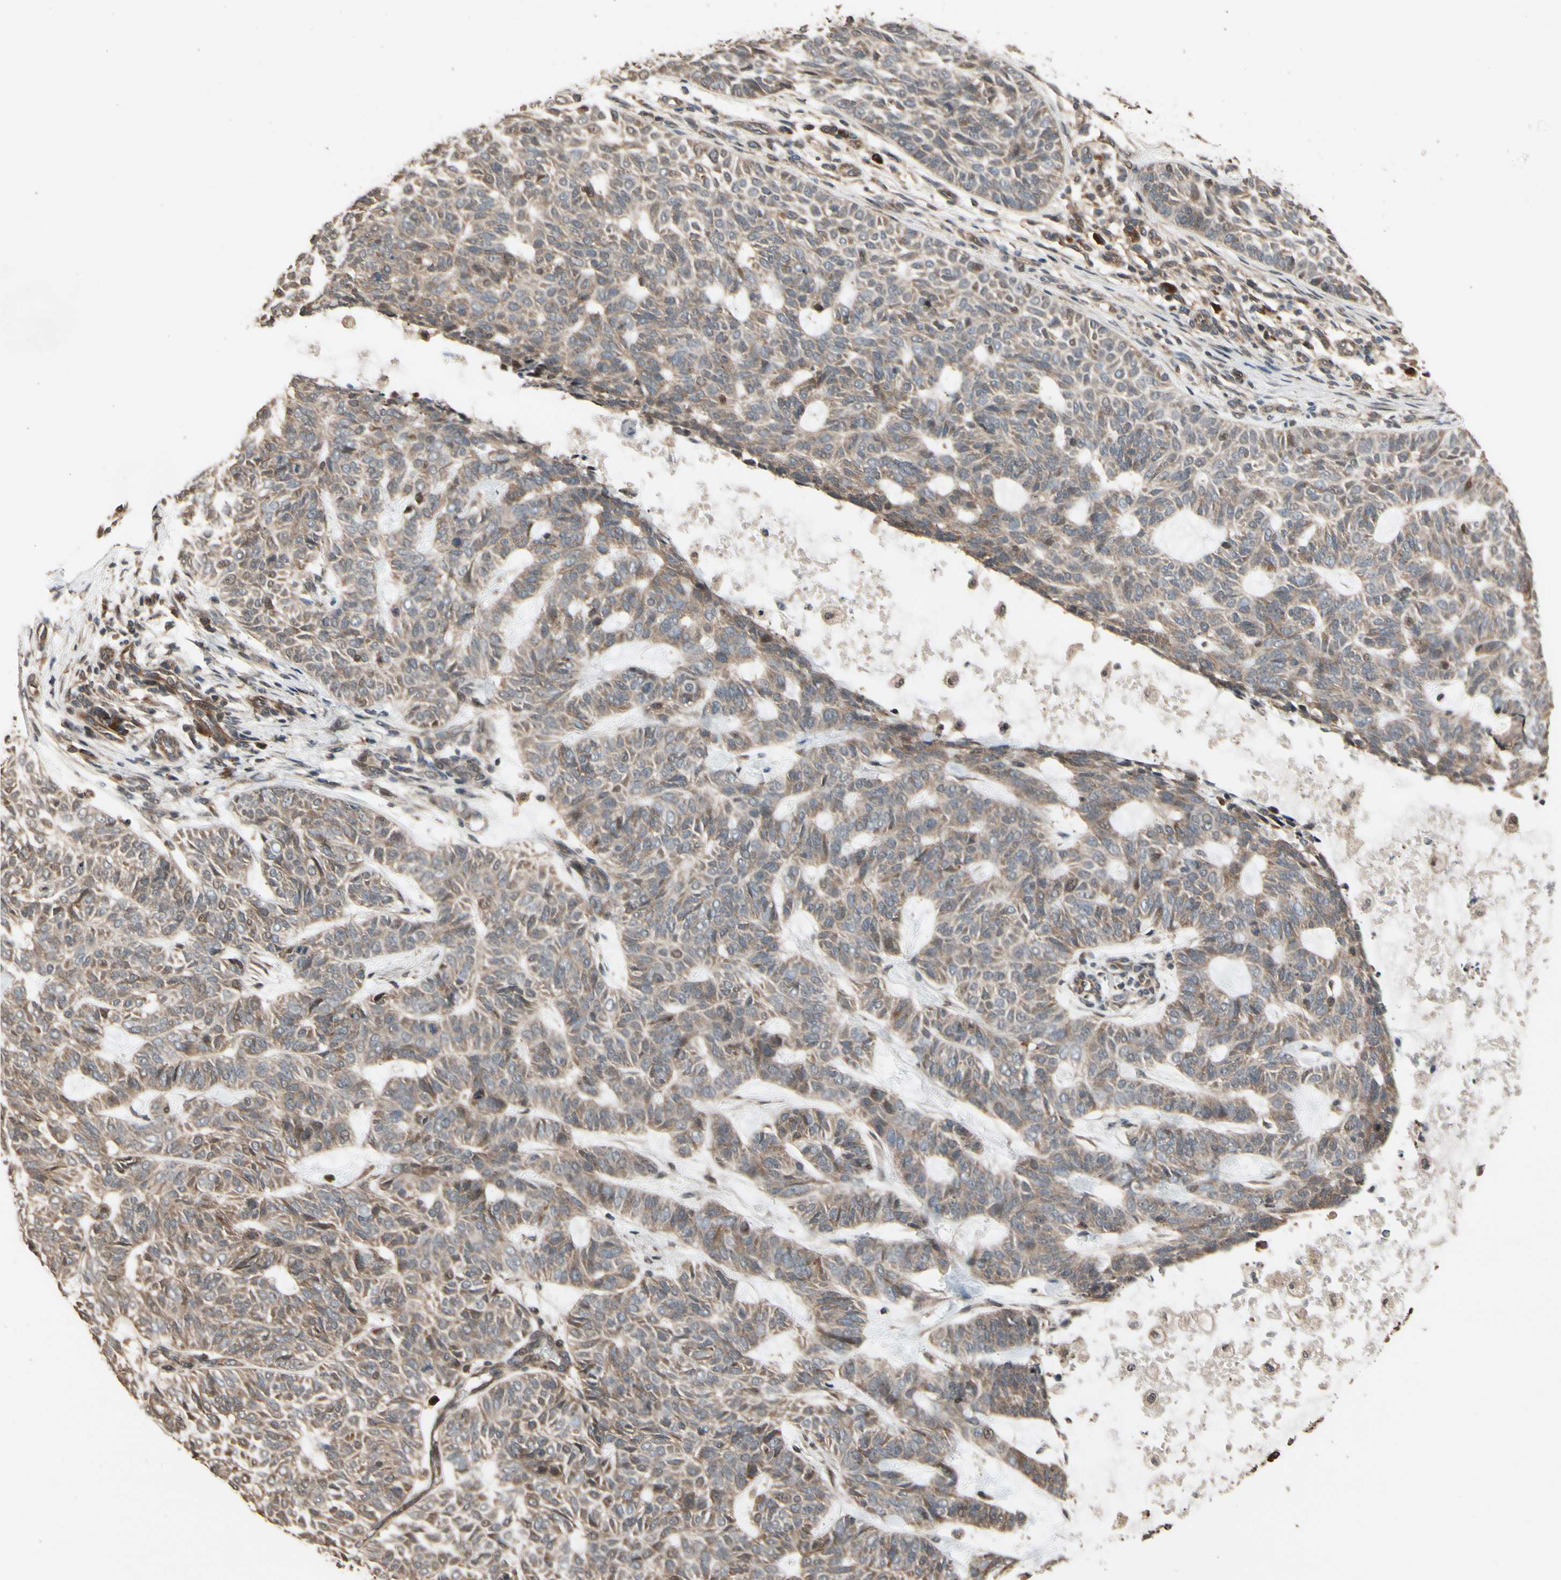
{"staining": {"intensity": "weak", "quantity": "25%-75%", "location": "cytoplasmic/membranous"}, "tissue": "skin cancer", "cell_type": "Tumor cells", "image_type": "cancer", "snomed": [{"axis": "morphology", "description": "Basal cell carcinoma"}, {"axis": "topography", "description": "Skin"}], "caption": "High-power microscopy captured an immunohistochemistry (IHC) micrograph of basal cell carcinoma (skin), revealing weak cytoplasmic/membranous positivity in approximately 25%-75% of tumor cells. (brown staining indicates protein expression, while blue staining denotes nuclei).", "gene": "CSF1R", "patient": {"sex": "male", "age": 87}}